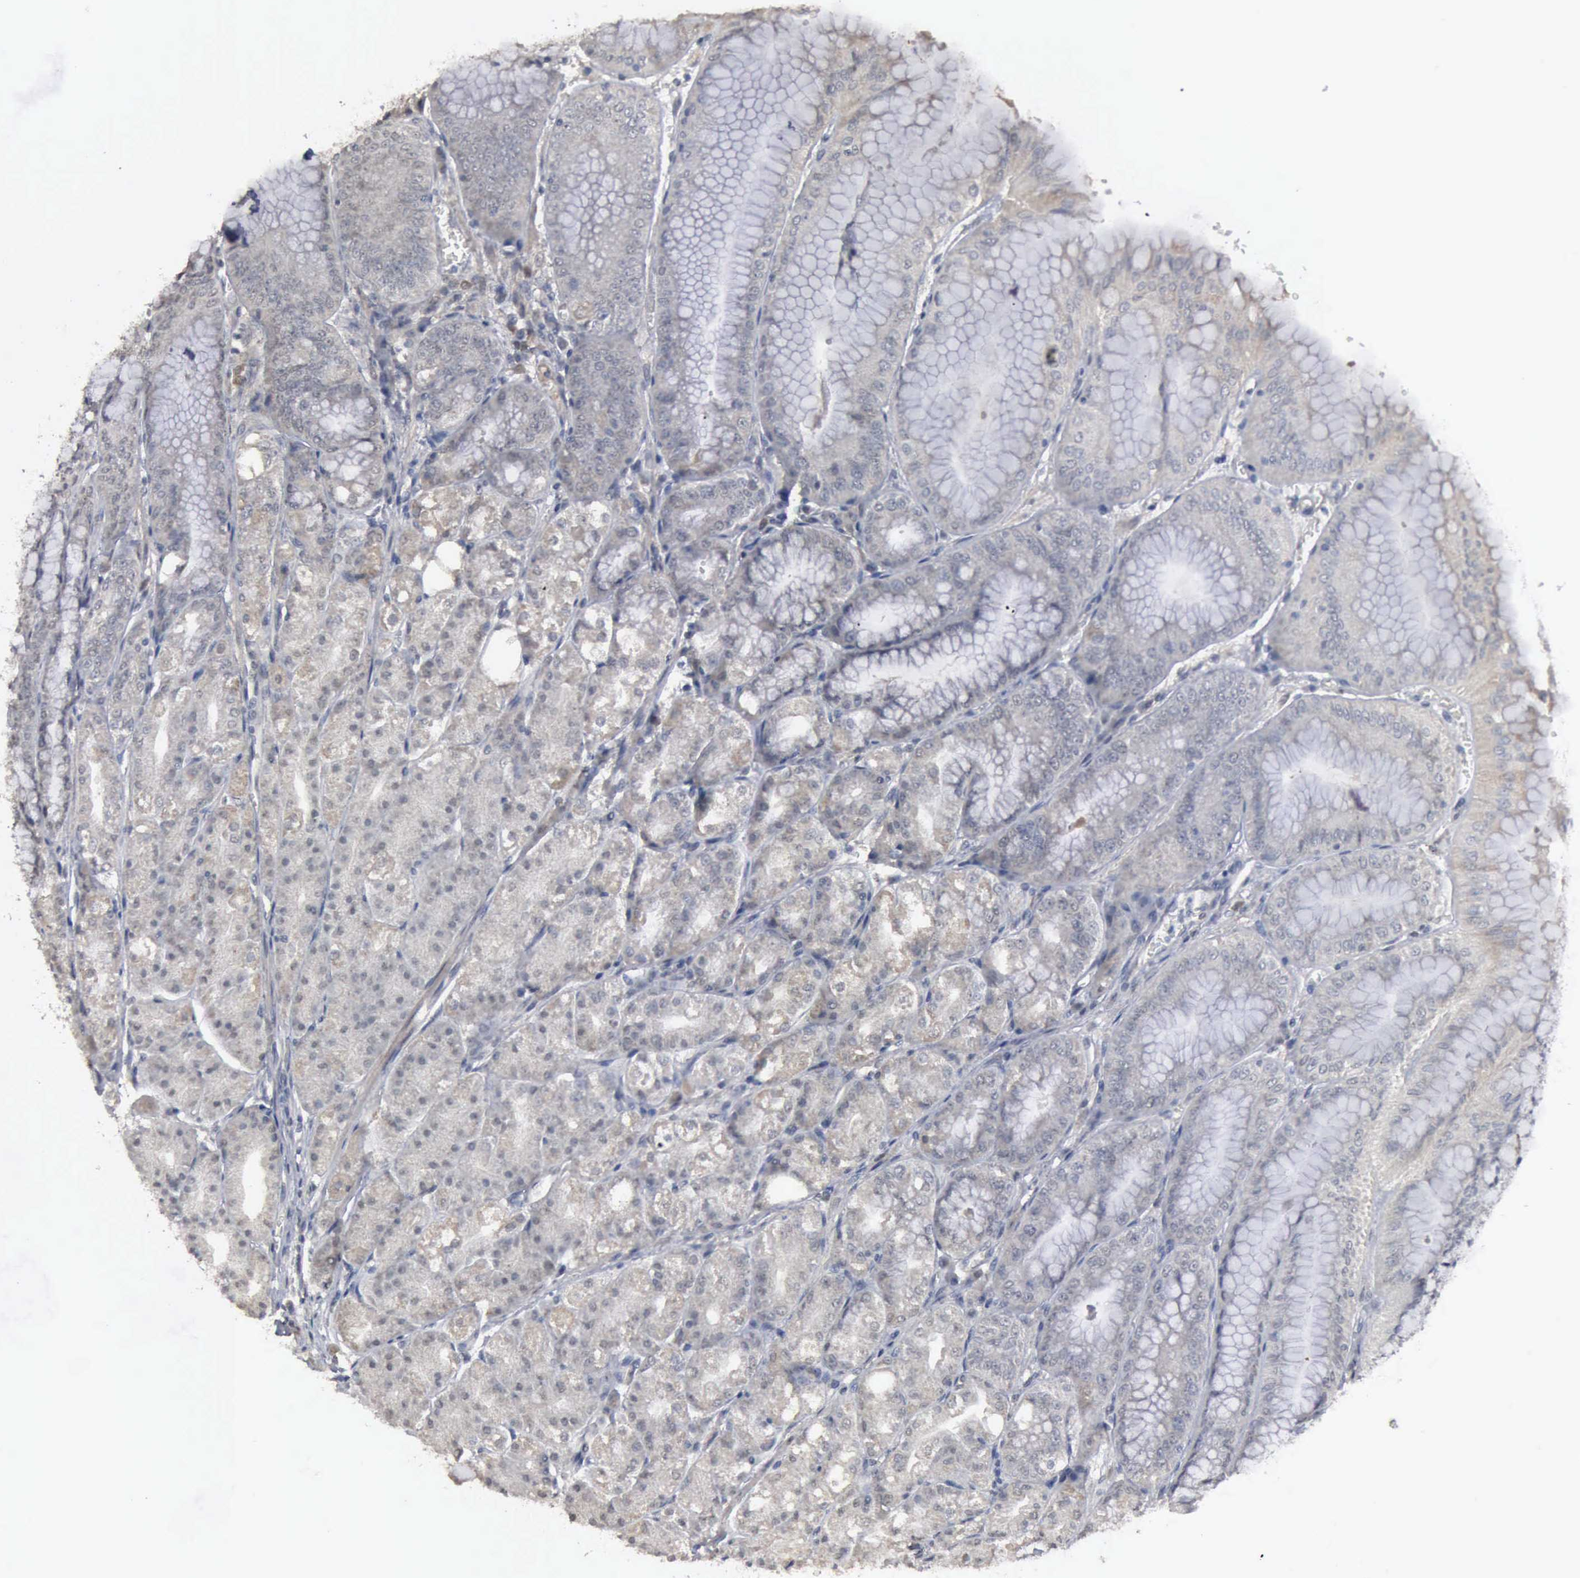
{"staining": {"intensity": "weak", "quantity": "25%-75%", "location": "cytoplasmic/membranous"}, "tissue": "stomach", "cell_type": "Glandular cells", "image_type": "normal", "snomed": [{"axis": "morphology", "description": "Normal tissue, NOS"}, {"axis": "topography", "description": "Stomach, lower"}], "caption": "Immunohistochemical staining of benign stomach shows low levels of weak cytoplasmic/membranous expression in approximately 25%-75% of glandular cells.", "gene": "MYO18B", "patient": {"sex": "male", "age": 71}}